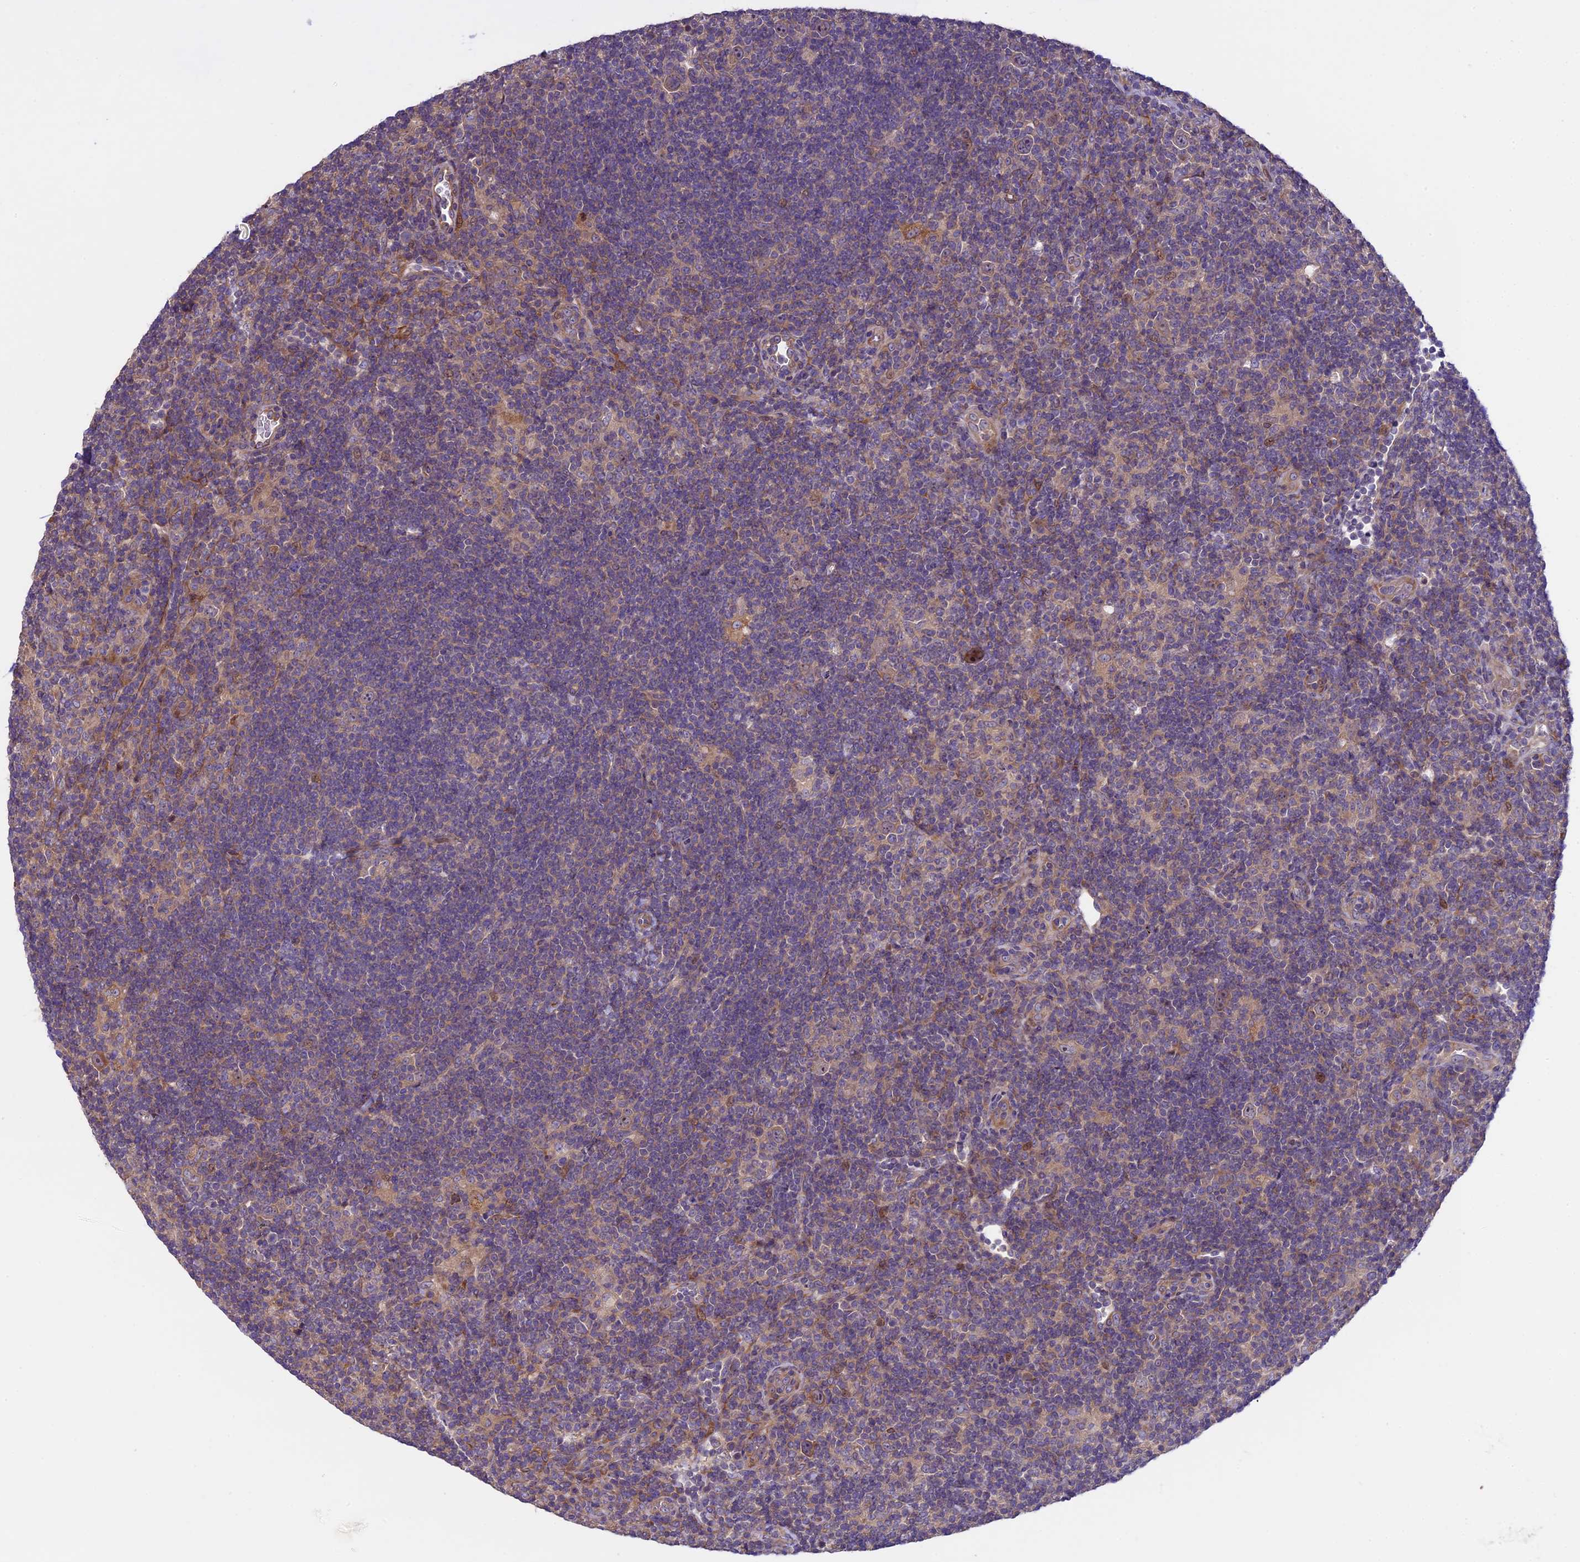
{"staining": {"intensity": "moderate", "quantity": "25%-75%", "location": "cytoplasmic/membranous"}, "tissue": "lymphoma", "cell_type": "Tumor cells", "image_type": "cancer", "snomed": [{"axis": "morphology", "description": "Hodgkin's disease, NOS"}, {"axis": "topography", "description": "Lymph node"}], "caption": "Moderate cytoplasmic/membranous protein staining is seen in about 25%-75% of tumor cells in lymphoma.", "gene": "SPIRE1", "patient": {"sex": "female", "age": 57}}